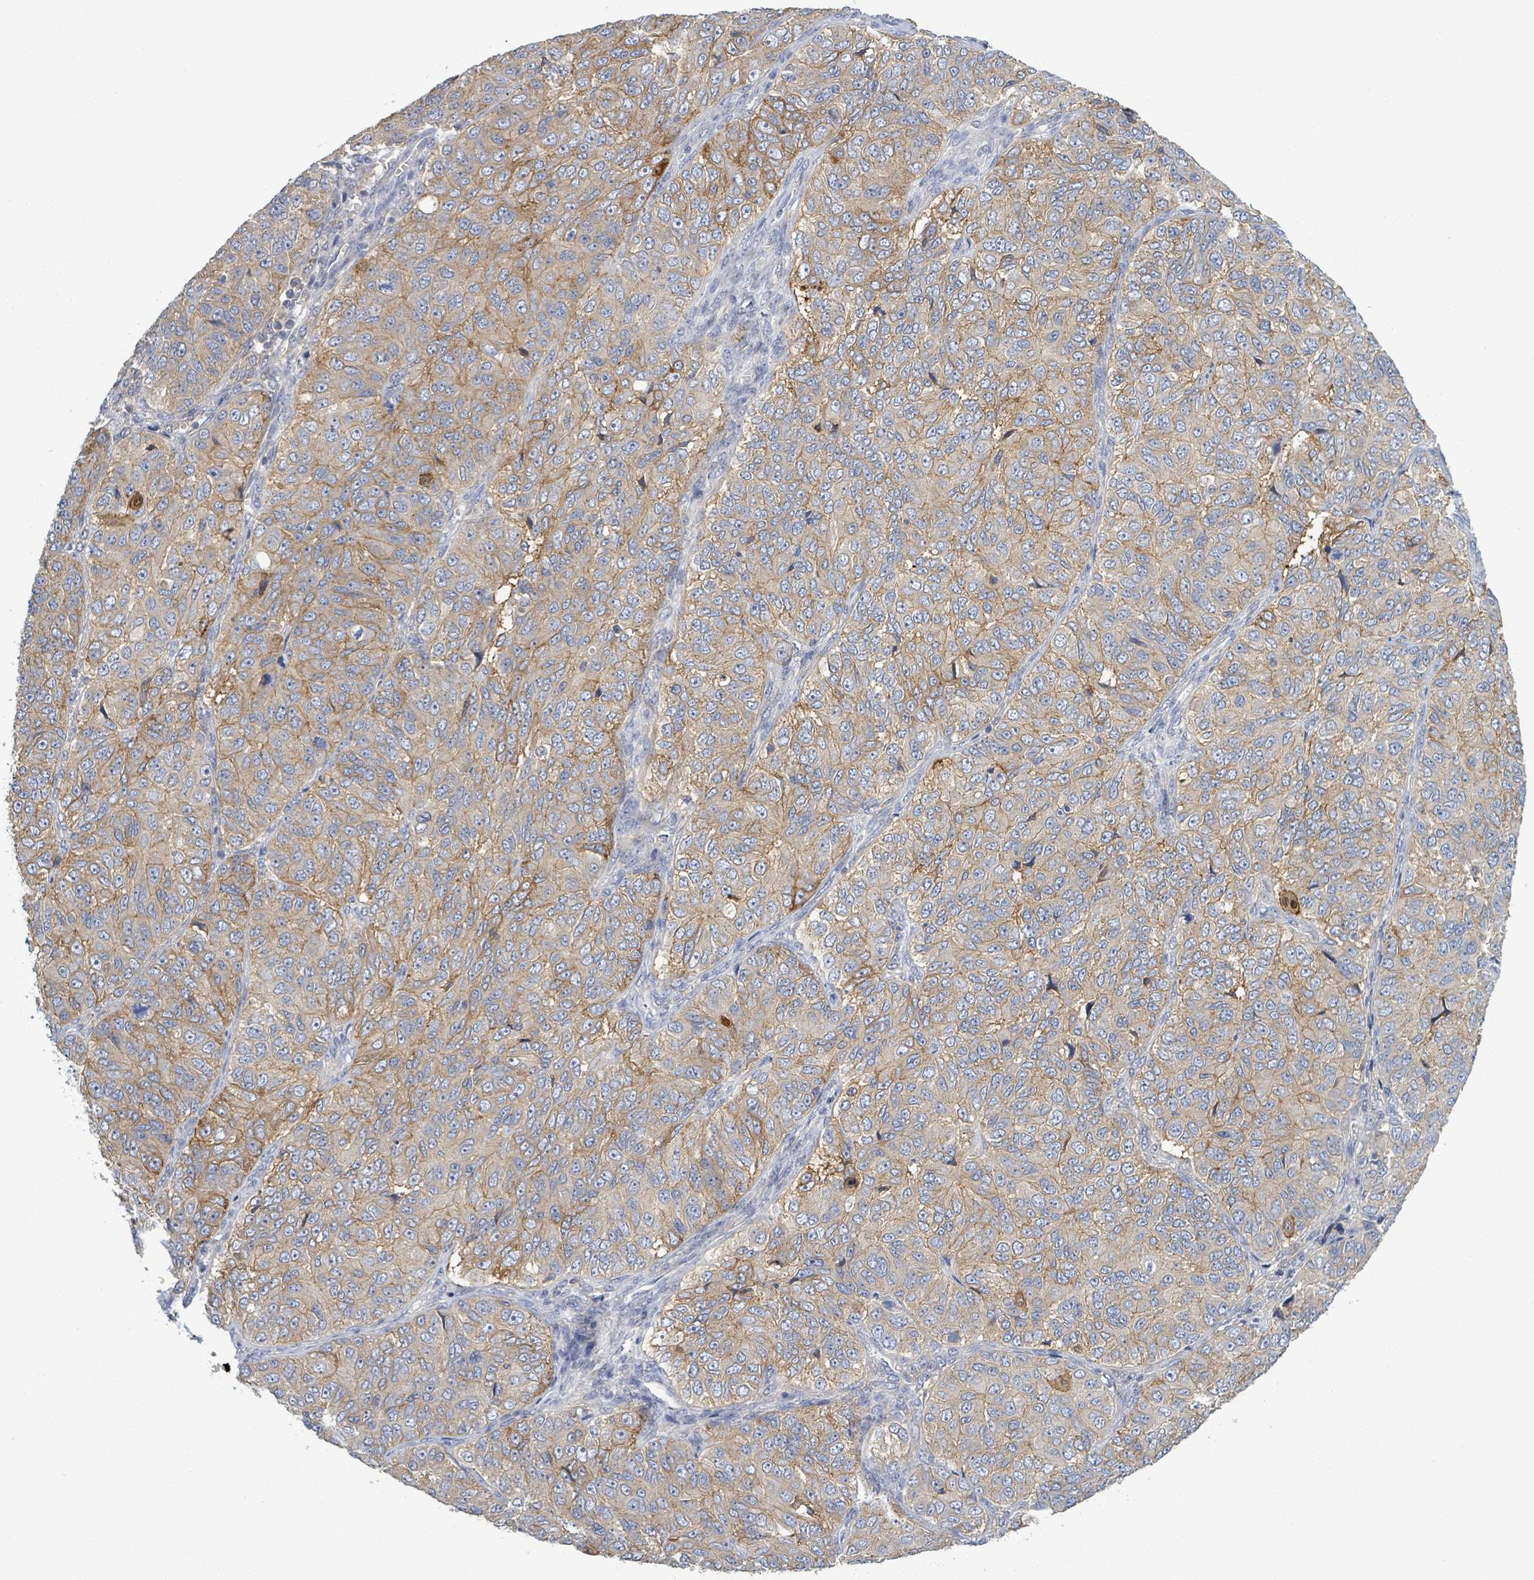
{"staining": {"intensity": "moderate", "quantity": "<25%", "location": "cytoplasmic/membranous"}, "tissue": "ovarian cancer", "cell_type": "Tumor cells", "image_type": "cancer", "snomed": [{"axis": "morphology", "description": "Carcinoma, endometroid"}, {"axis": "topography", "description": "Ovary"}], "caption": "Protein staining displays moderate cytoplasmic/membranous staining in approximately <25% of tumor cells in ovarian cancer (endometroid carcinoma).", "gene": "ATP13A1", "patient": {"sex": "female", "age": 51}}